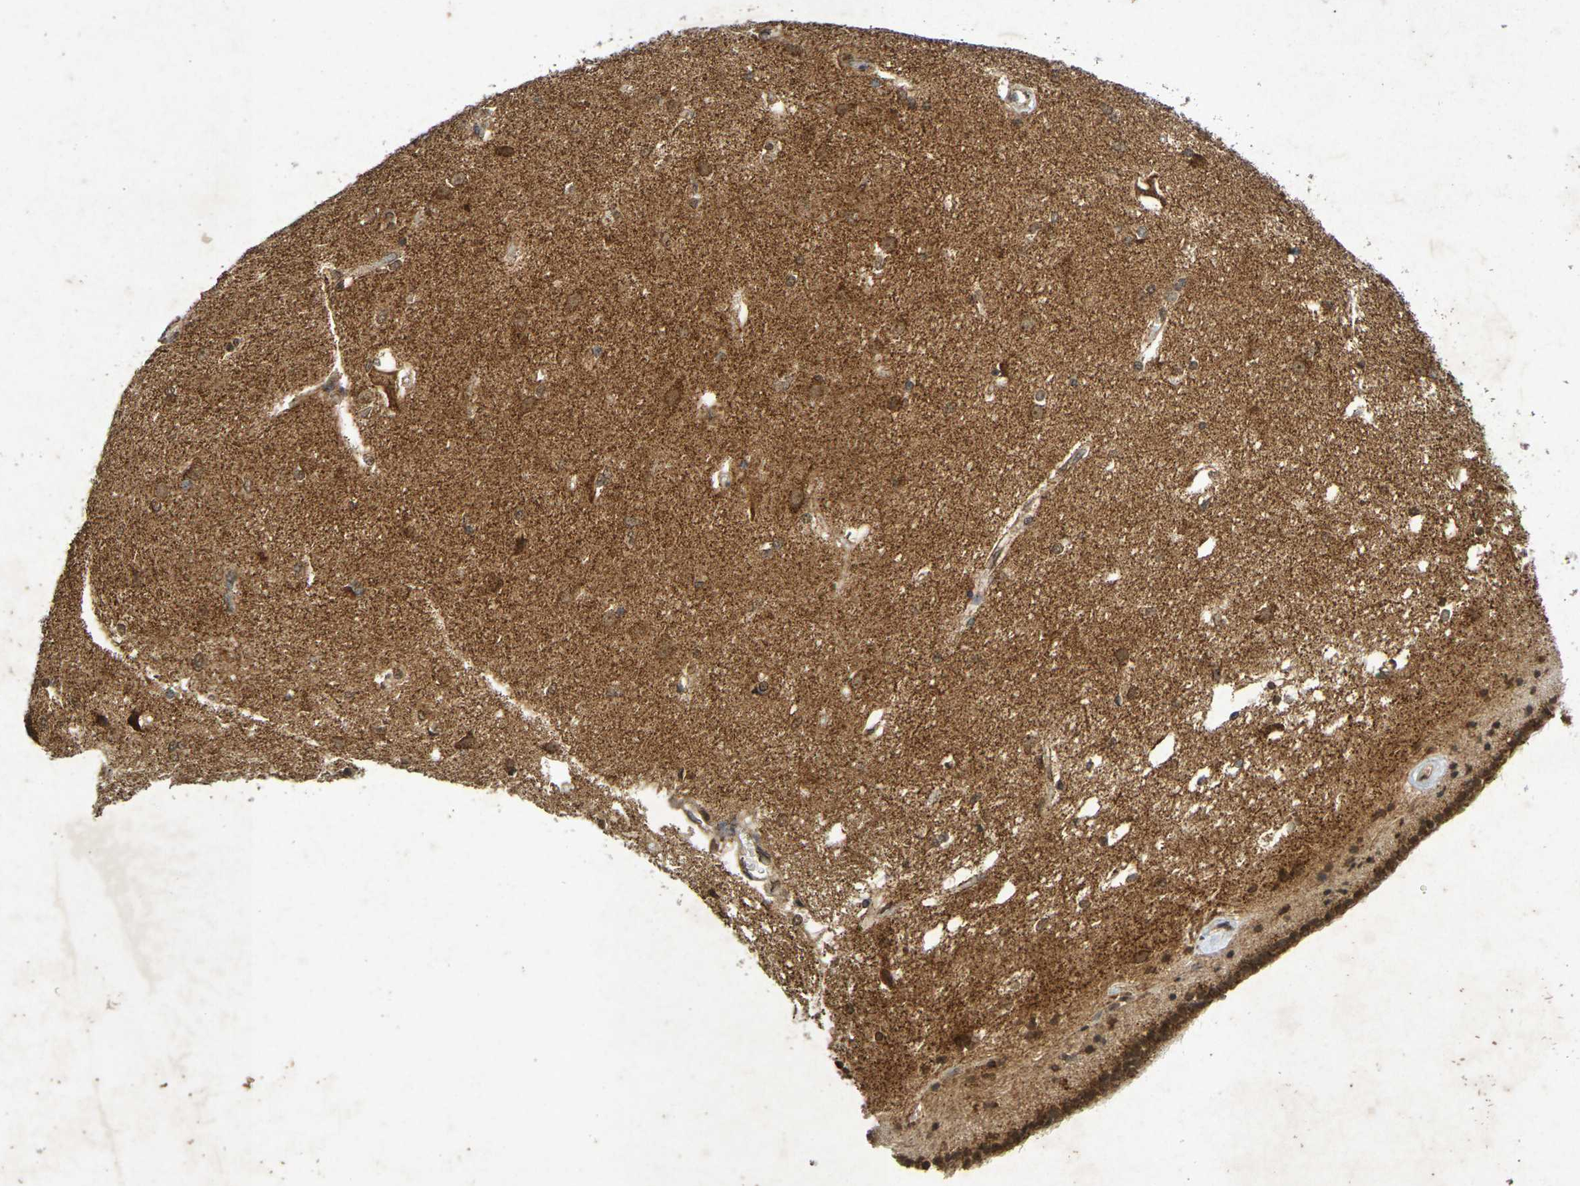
{"staining": {"intensity": "strong", "quantity": ">75%", "location": "cytoplasmic/membranous,nuclear"}, "tissue": "caudate", "cell_type": "Glial cells", "image_type": "normal", "snomed": [{"axis": "morphology", "description": "Normal tissue, NOS"}, {"axis": "topography", "description": "Lateral ventricle wall"}], "caption": "A micrograph showing strong cytoplasmic/membranous,nuclear expression in about >75% of glial cells in normal caudate, as visualized by brown immunohistochemical staining.", "gene": "GUCY1A2", "patient": {"sex": "female", "age": 19}}